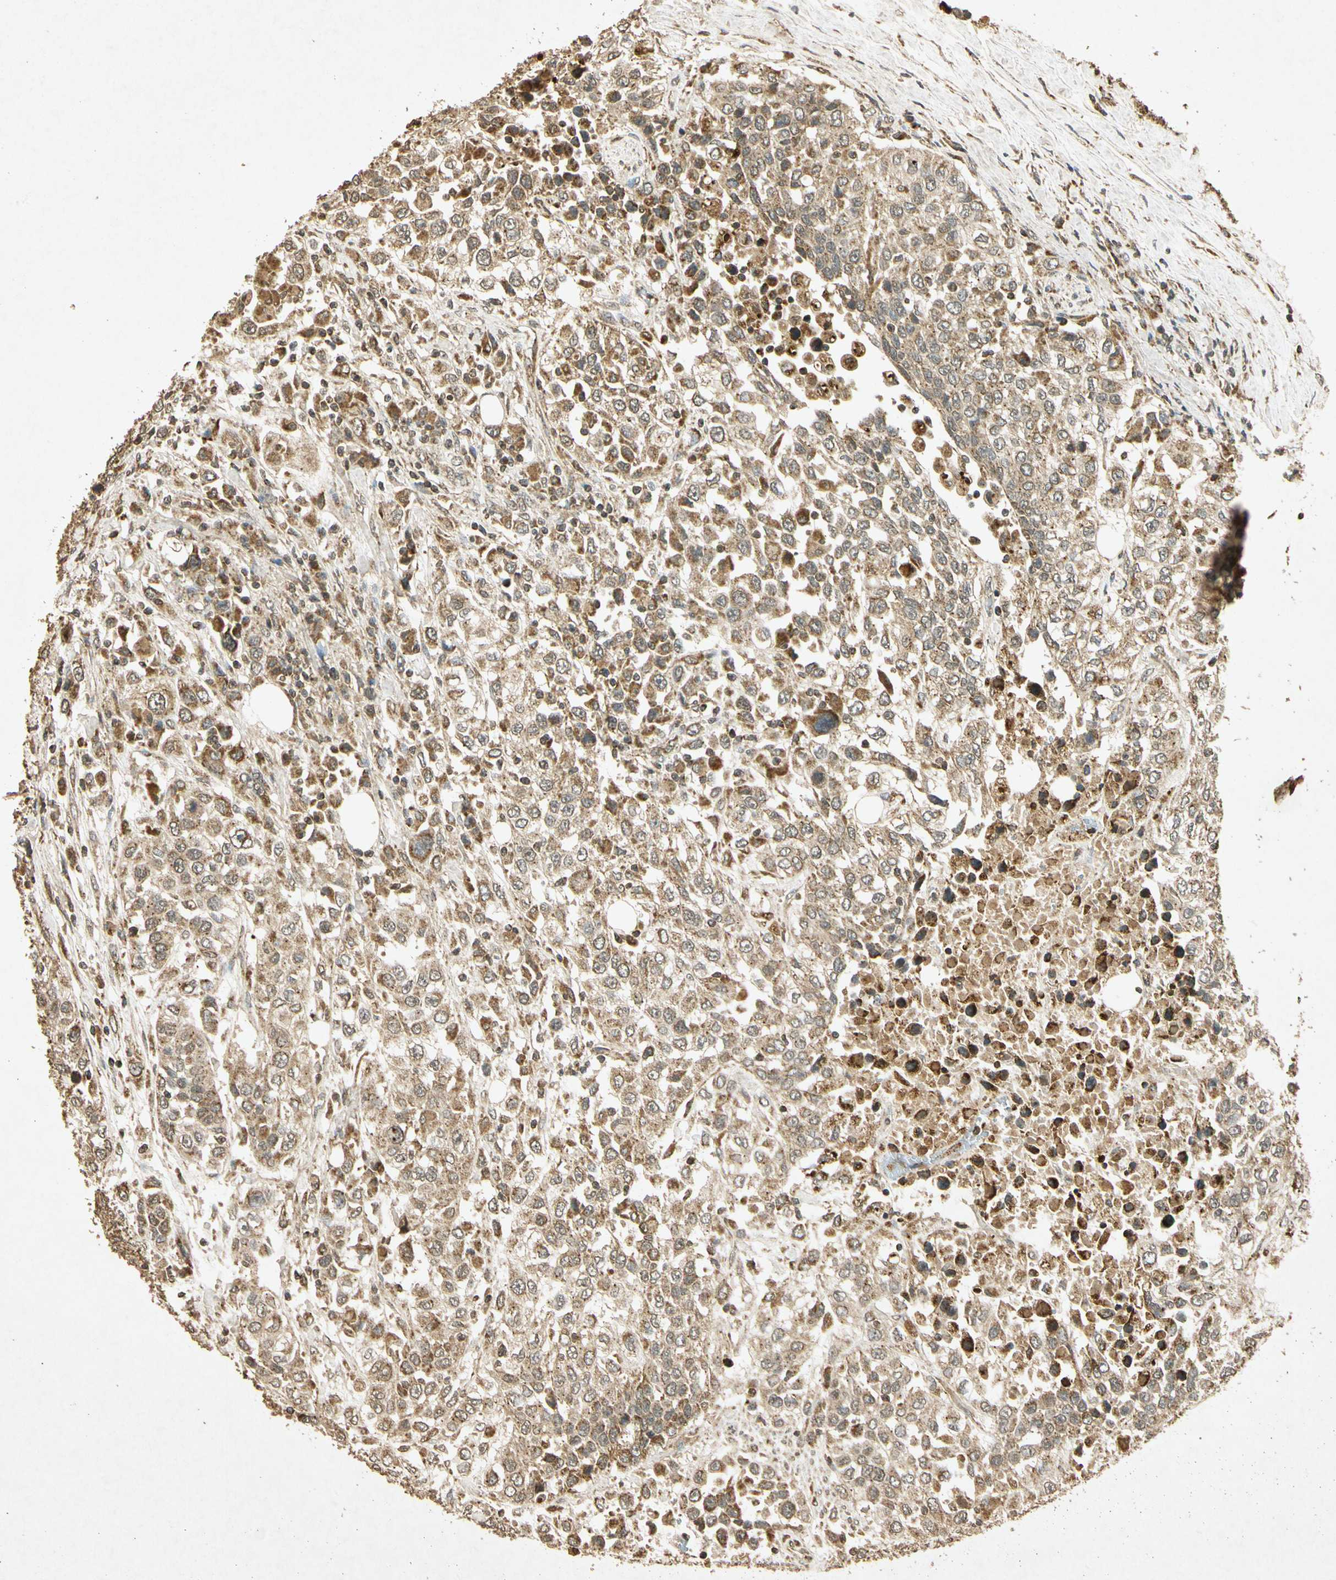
{"staining": {"intensity": "moderate", "quantity": "25%-75%", "location": "cytoplasmic/membranous"}, "tissue": "urothelial cancer", "cell_type": "Tumor cells", "image_type": "cancer", "snomed": [{"axis": "morphology", "description": "Urothelial carcinoma, High grade"}, {"axis": "topography", "description": "Urinary bladder"}], "caption": "Immunohistochemical staining of human urothelial cancer reveals medium levels of moderate cytoplasmic/membranous staining in approximately 25%-75% of tumor cells.", "gene": "PRDX3", "patient": {"sex": "female", "age": 80}}